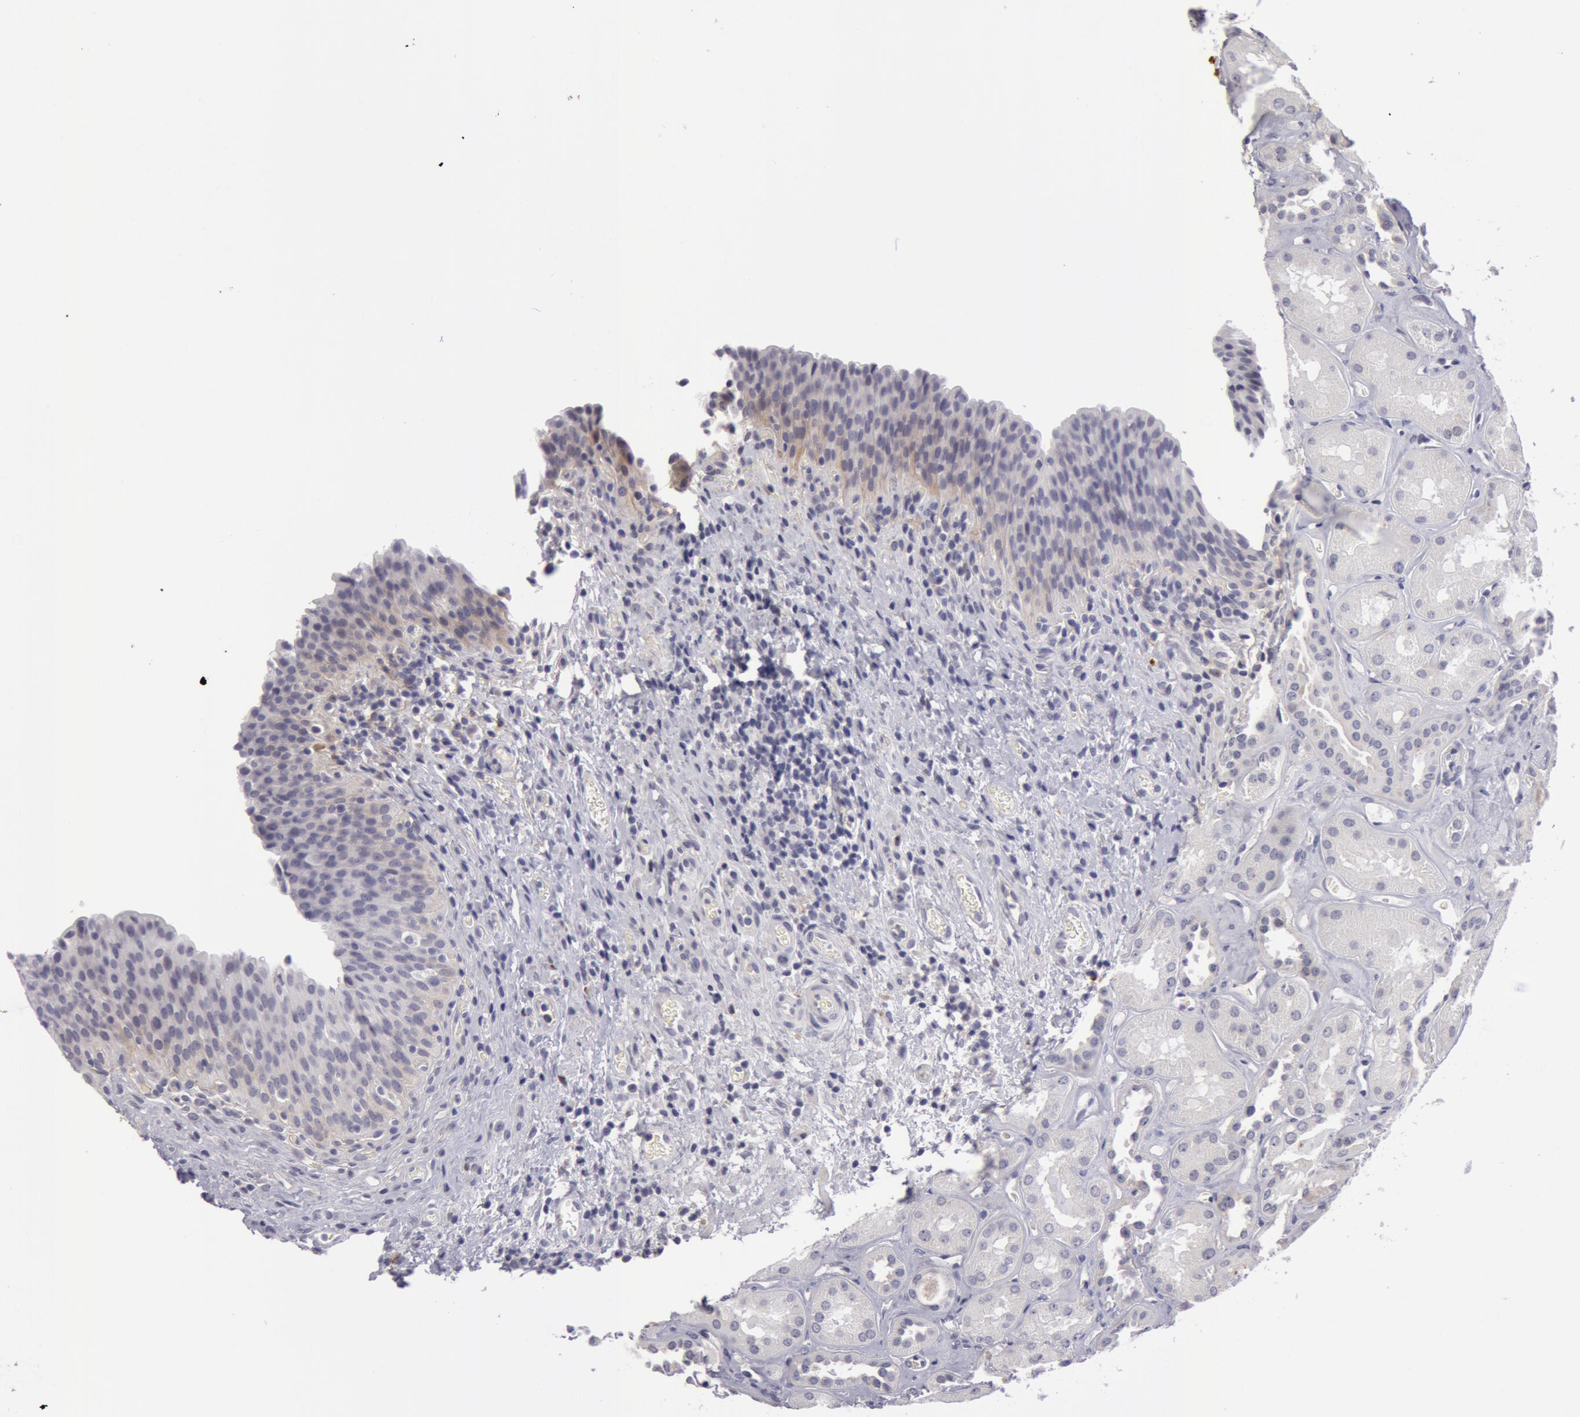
{"staining": {"intensity": "weak", "quantity": "<25%", "location": "cytoplasmic/membranous"}, "tissue": "urinary bladder", "cell_type": "Urothelial cells", "image_type": "normal", "snomed": [{"axis": "morphology", "description": "Normal tissue, NOS"}, {"axis": "topography", "description": "Urinary bladder"}], "caption": "Benign urinary bladder was stained to show a protein in brown. There is no significant positivity in urothelial cells. Nuclei are stained in blue.", "gene": "NLGN4X", "patient": {"sex": "male", "age": 51}}